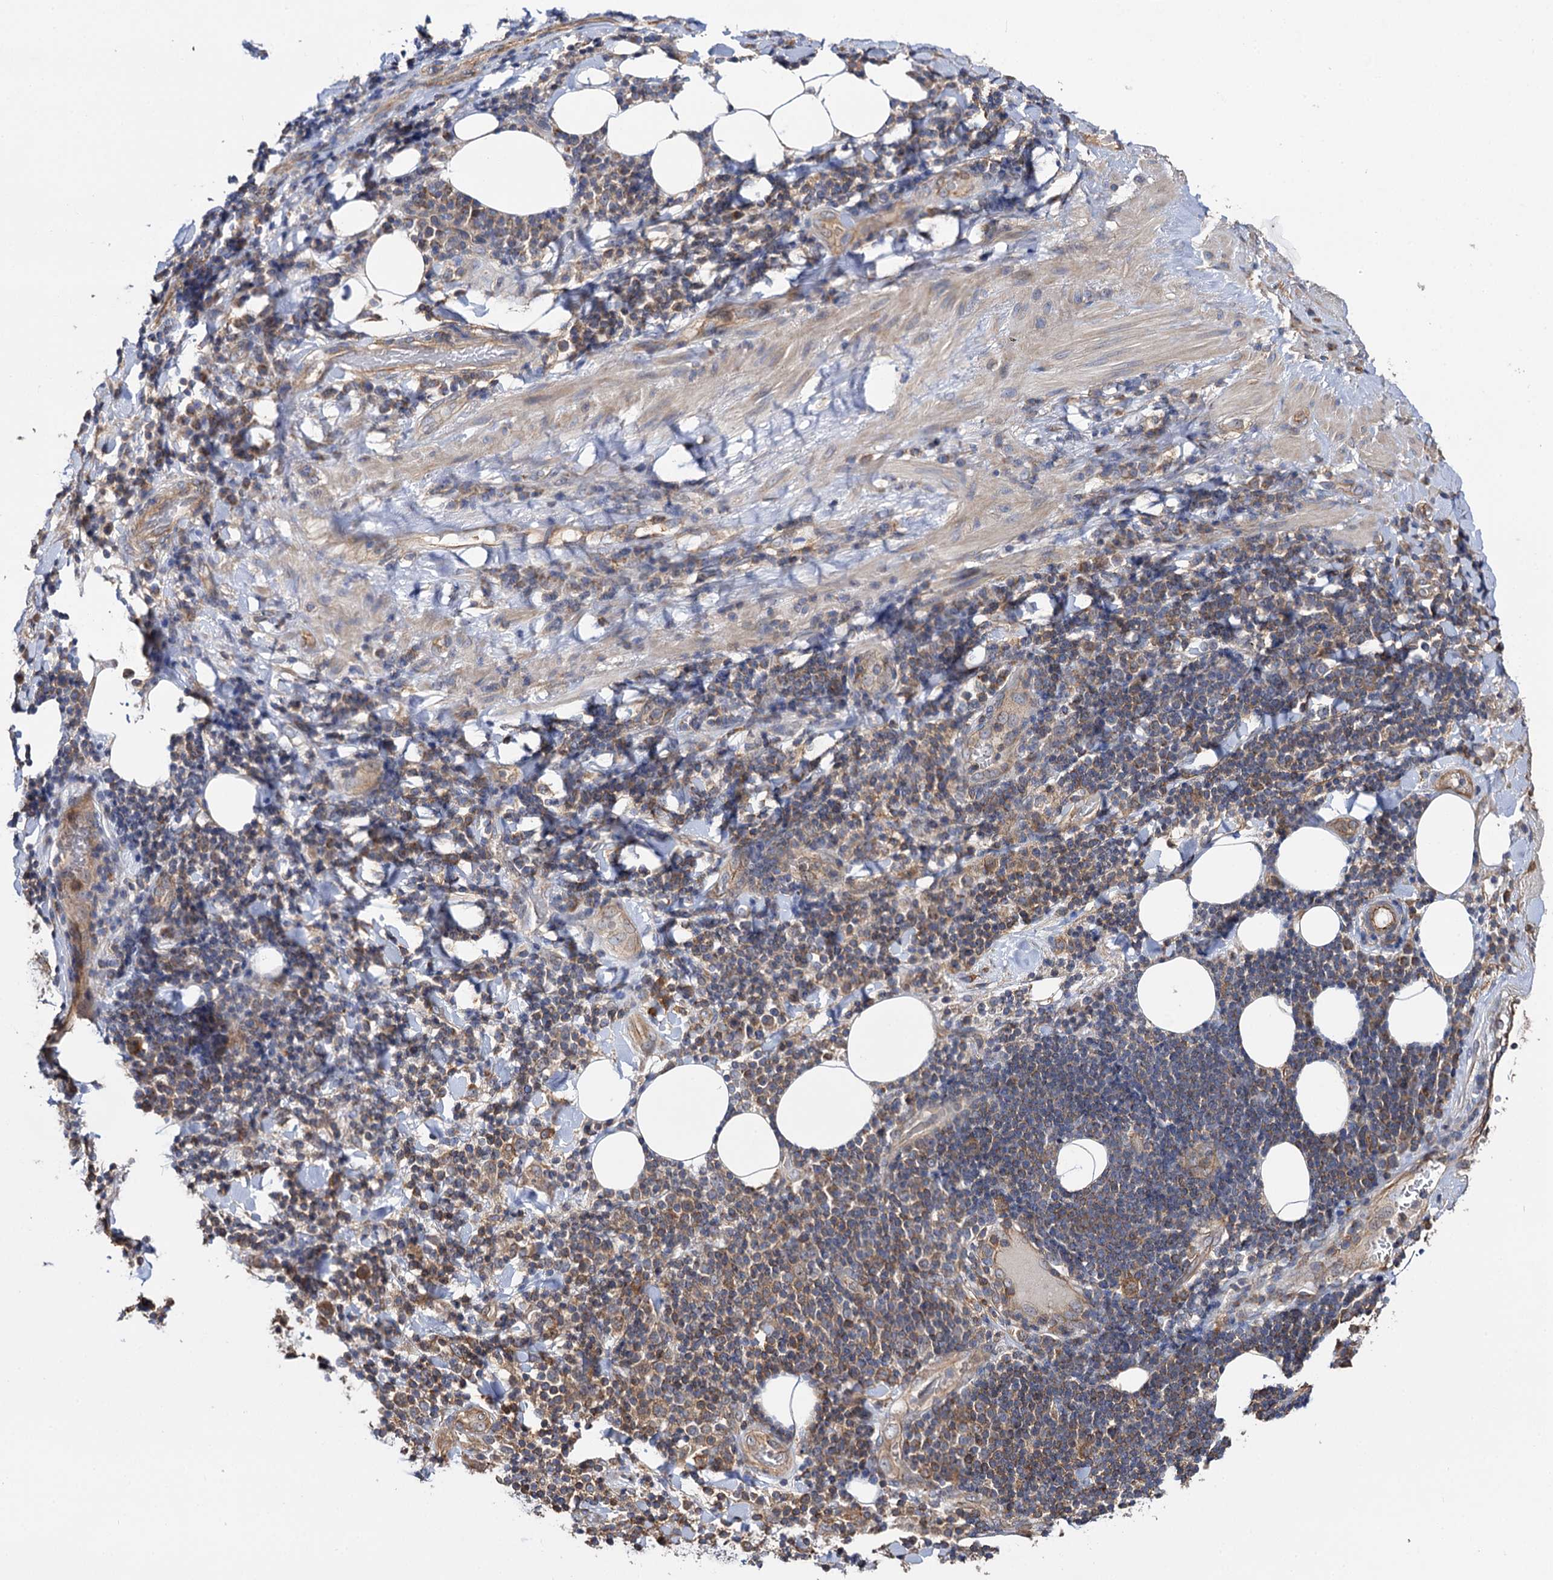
{"staining": {"intensity": "weak", "quantity": ">75%", "location": "cytoplasmic/membranous"}, "tissue": "adipose tissue", "cell_type": "Adipocytes", "image_type": "normal", "snomed": [{"axis": "morphology", "description": "Normal tissue, NOS"}, {"axis": "morphology", "description": "Squamous cell carcinoma, NOS"}, {"axis": "topography", "description": "Lymph node"}, {"axis": "topography", "description": "Bronchus"}, {"axis": "topography", "description": "Lung"}], "caption": "Adipose tissue stained with IHC displays weak cytoplasmic/membranous staining in about >75% of adipocytes.", "gene": "IDI1", "patient": {"sex": "male", "age": 66}}